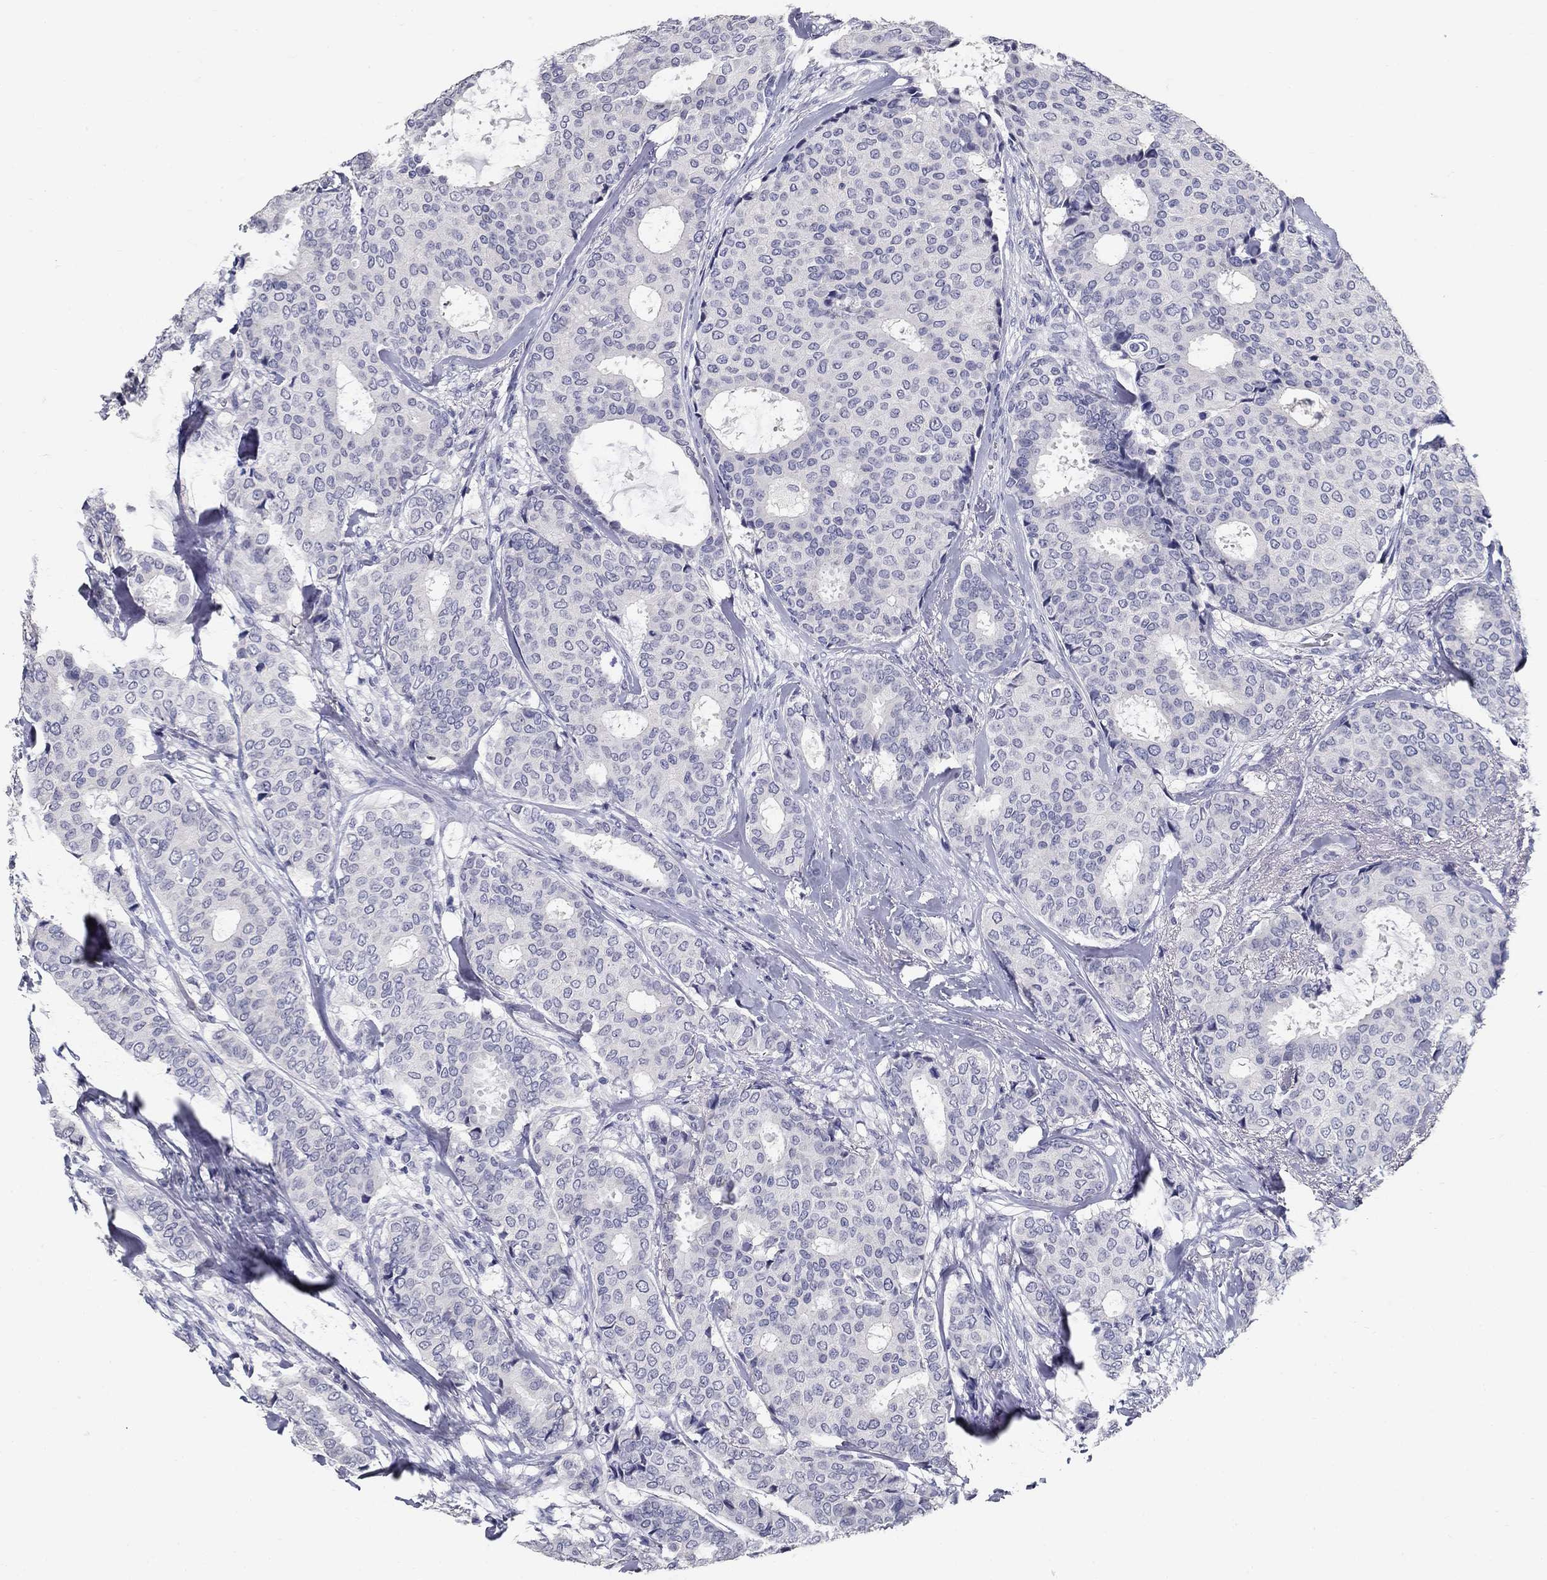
{"staining": {"intensity": "negative", "quantity": "none", "location": "none"}, "tissue": "breast cancer", "cell_type": "Tumor cells", "image_type": "cancer", "snomed": [{"axis": "morphology", "description": "Duct carcinoma"}, {"axis": "topography", "description": "Breast"}], "caption": "The histopathology image demonstrates no significant expression in tumor cells of intraductal carcinoma (breast).", "gene": "POMC", "patient": {"sex": "female", "age": 75}}